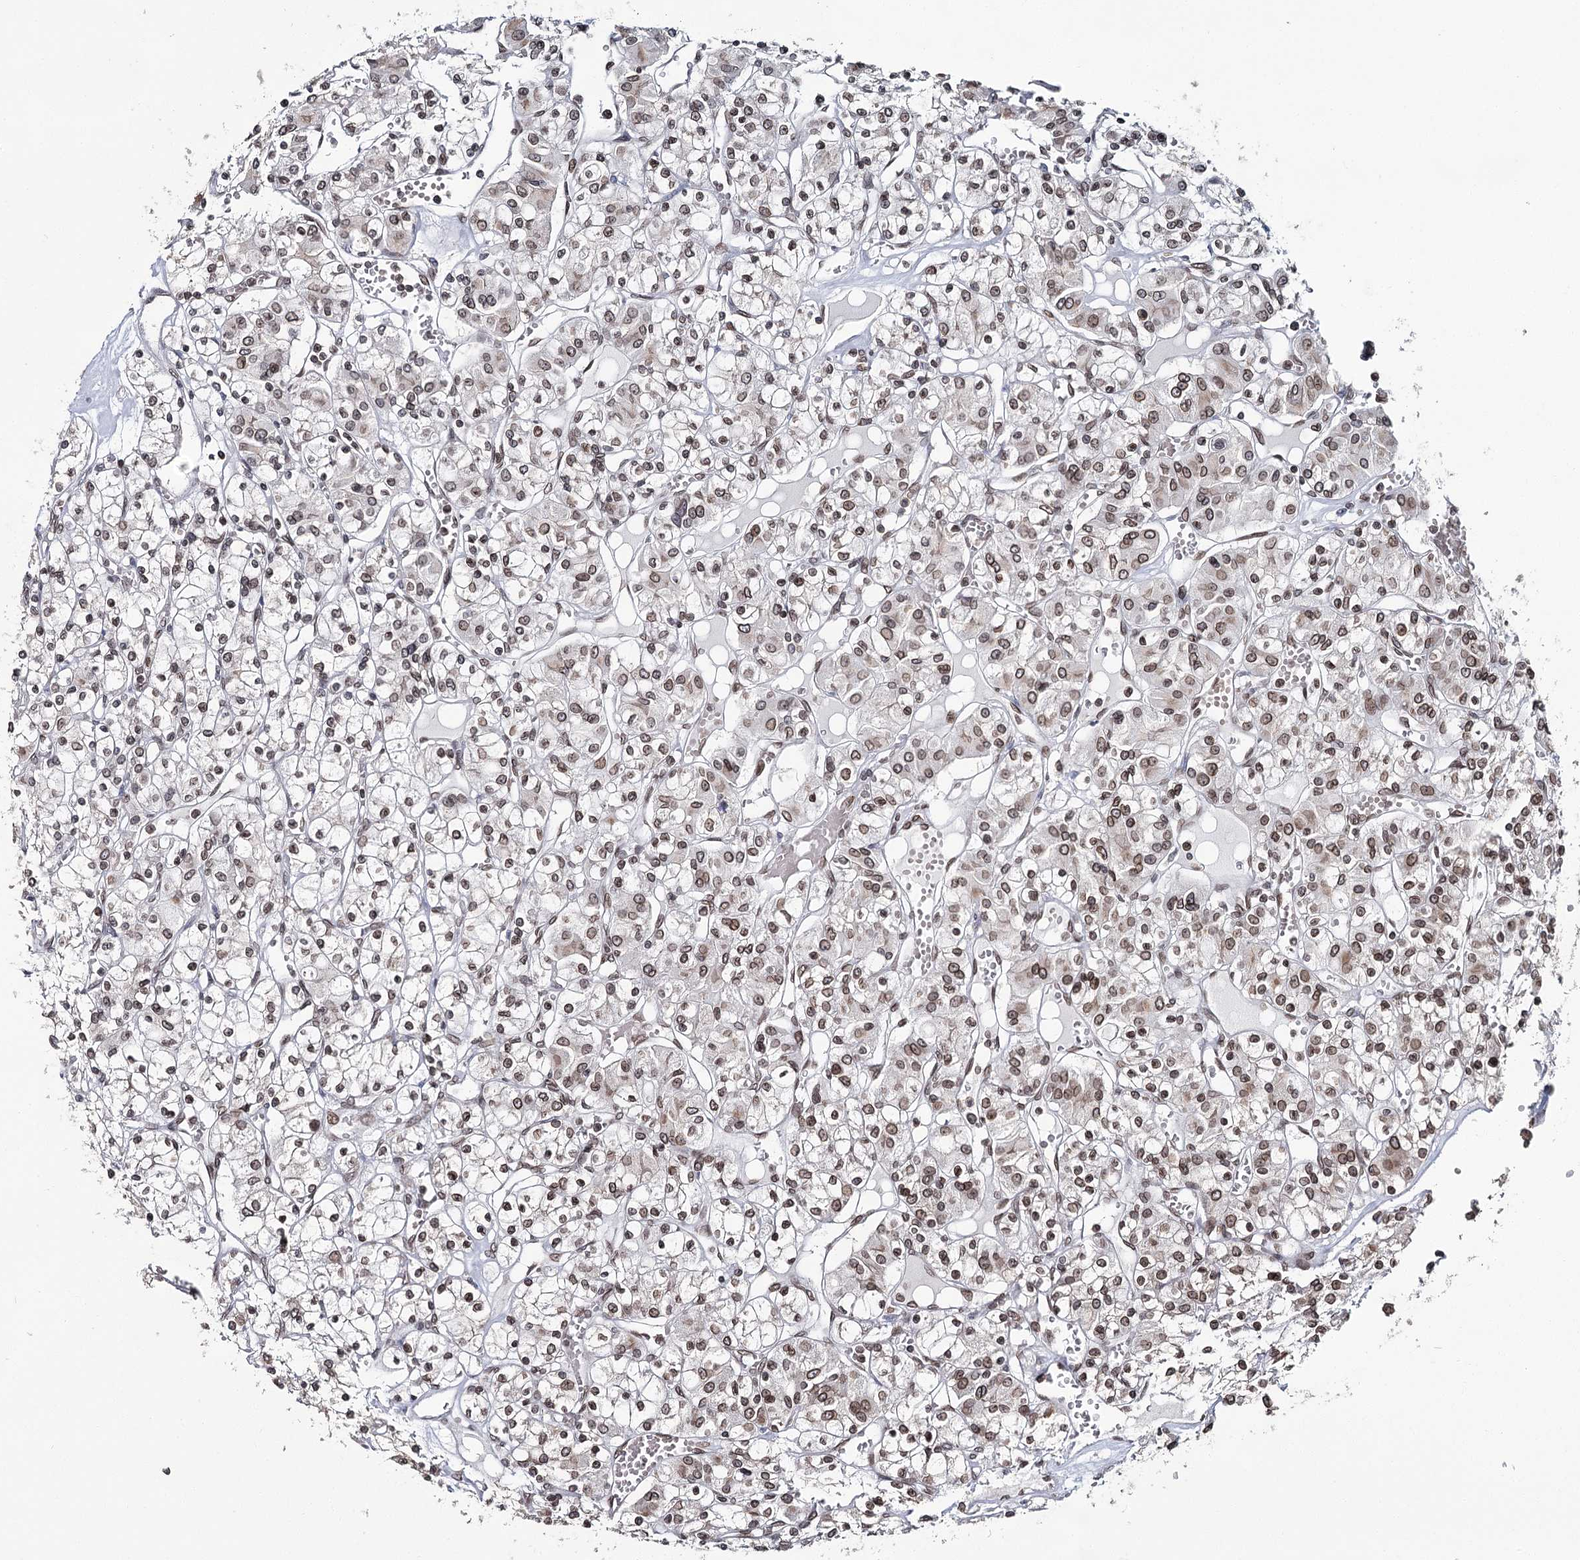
{"staining": {"intensity": "moderate", "quantity": "25%-75%", "location": "cytoplasmic/membranous,nuclear"}, "tissue": "renal cancer", "cell_type": "Tumor cells", "image_type": "cancer", "snomed": [{"axis": "morphology", "description": "Adenocarcinoma, NOS"}, {"axis": "topography", "description": "Kidney"}], "caption": "This image displays IHC staining of renal adenocarcinoma, with medium moderate cytoplasmic/membranous and nuclear positivity in about 25%-75% of tumor cells.", "gene": "KIAA0930", "patient": {"sex": "female", "age": 59}}